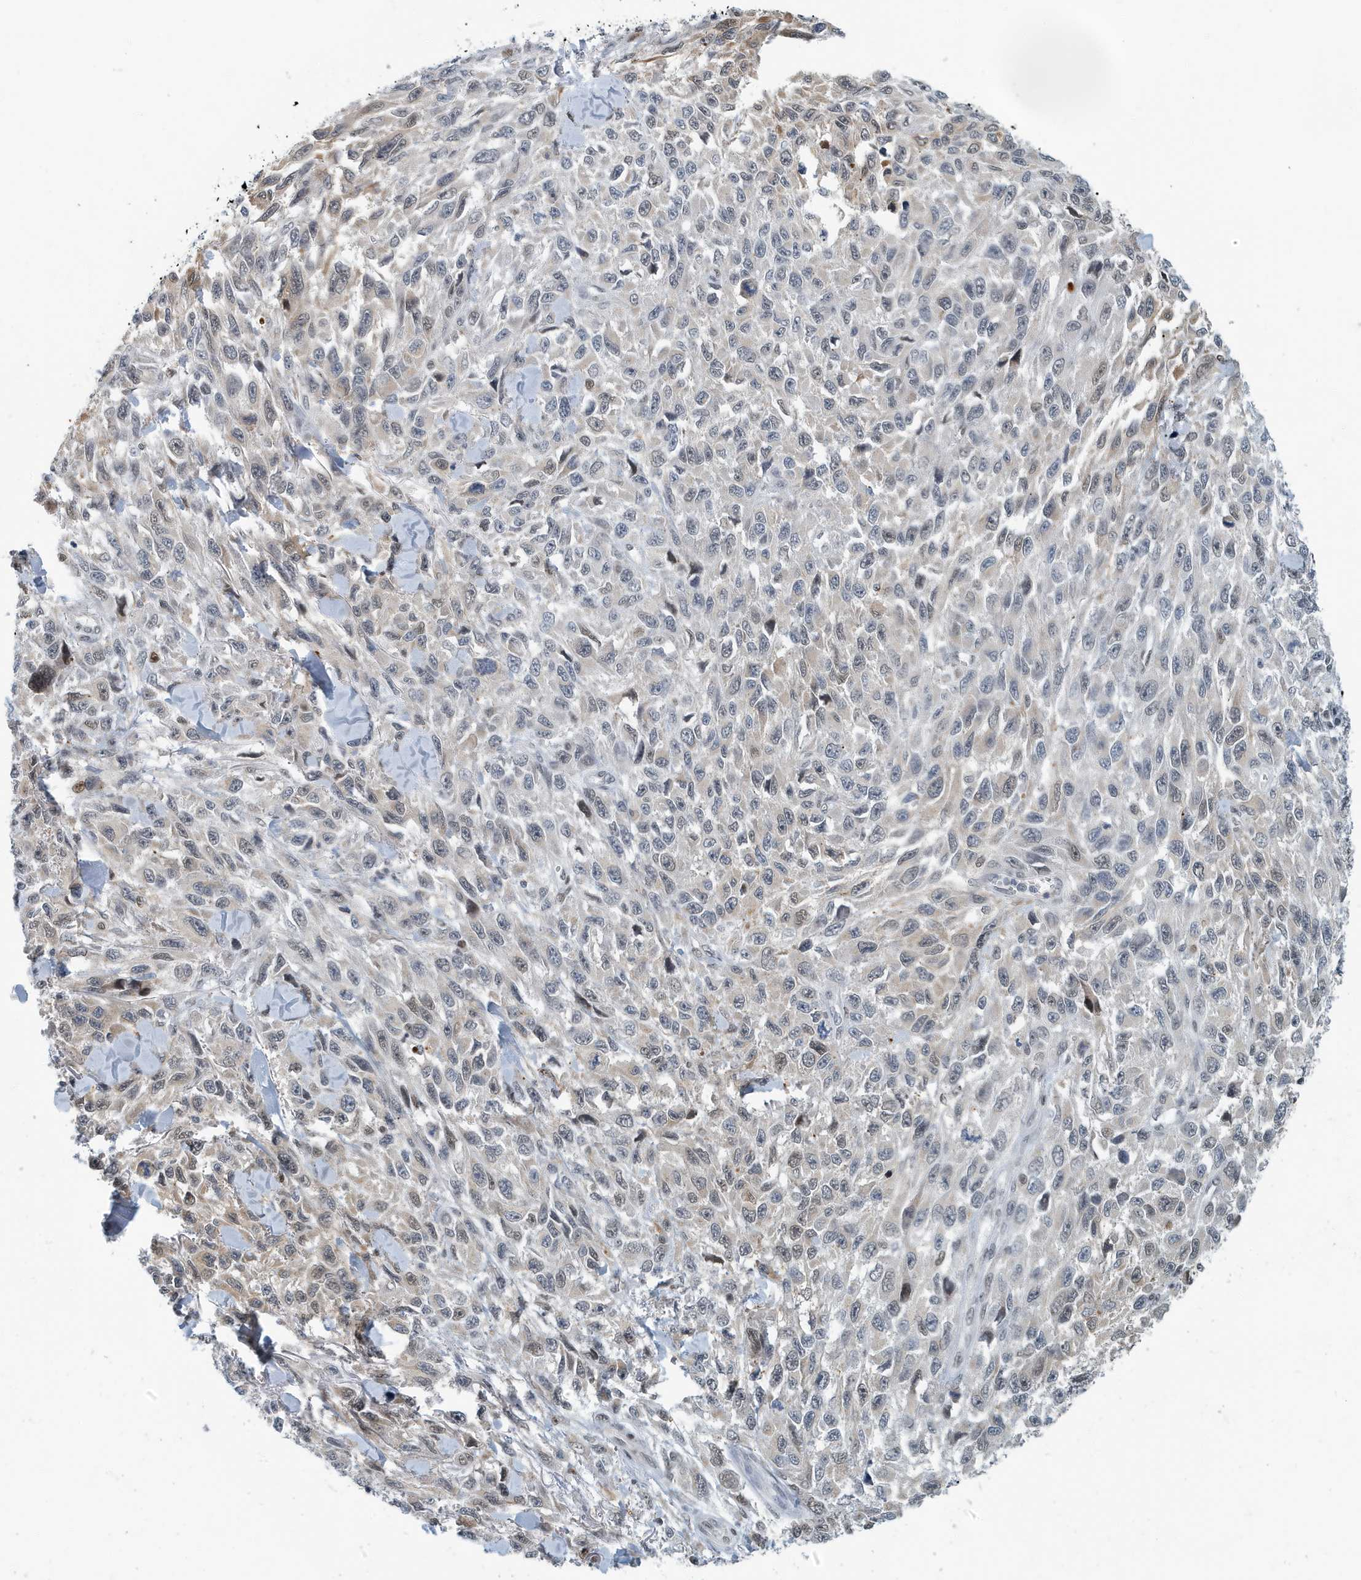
{"staining": {"intensity": "weak", "quantity": "<25%", "location": "nuclear"}, "tissue": "melanoma", "cell_type": "Tumor cells", "image_type": "cancer", "snomed": [{"axis": "morphology", "description": "Malignant melanoma, NOS"}, {"axis": "topography", "description": "Skin"}], "caption": "The histopathology image shows no significant positivity in tumor cells of melanoma.", "gene": "KIF15", "patient": {"sex": "female", "age": 96}}